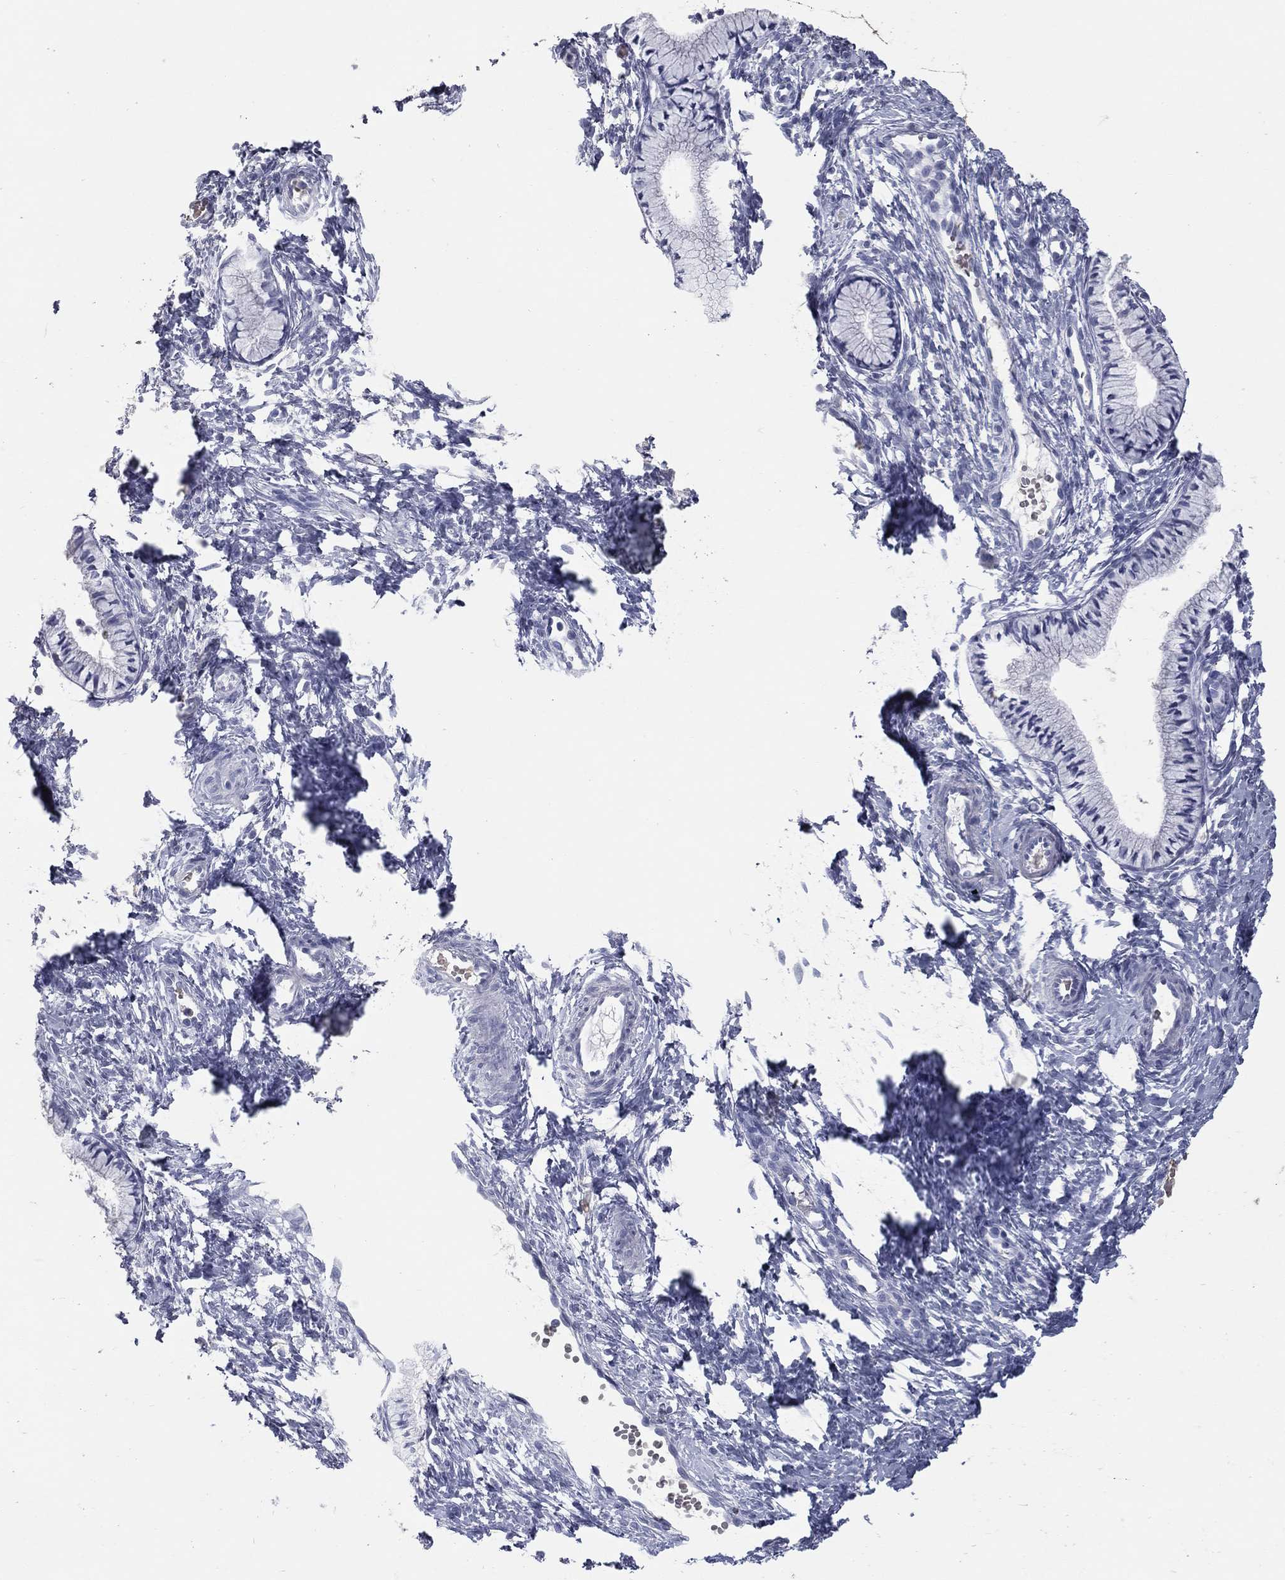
{"staining": {"intensity": "negative", "quantity": "none", "location": "none"}, "tissue": "cervix", "cell_type": "Glandular cells", "image_type": "normal", "snomed": [{"axis": "morphology", "description": "Normal tissue, NOS"}, {"axis": "topography", "description": "Cervix"}], "caption": "Immunohistochemistry photomicrograph of normal cervix: cervix stained with DAB displays no significant protein staining in glandular cells.", "gene": "ESX1", "patient": {"sex": "female", "age": 39}}